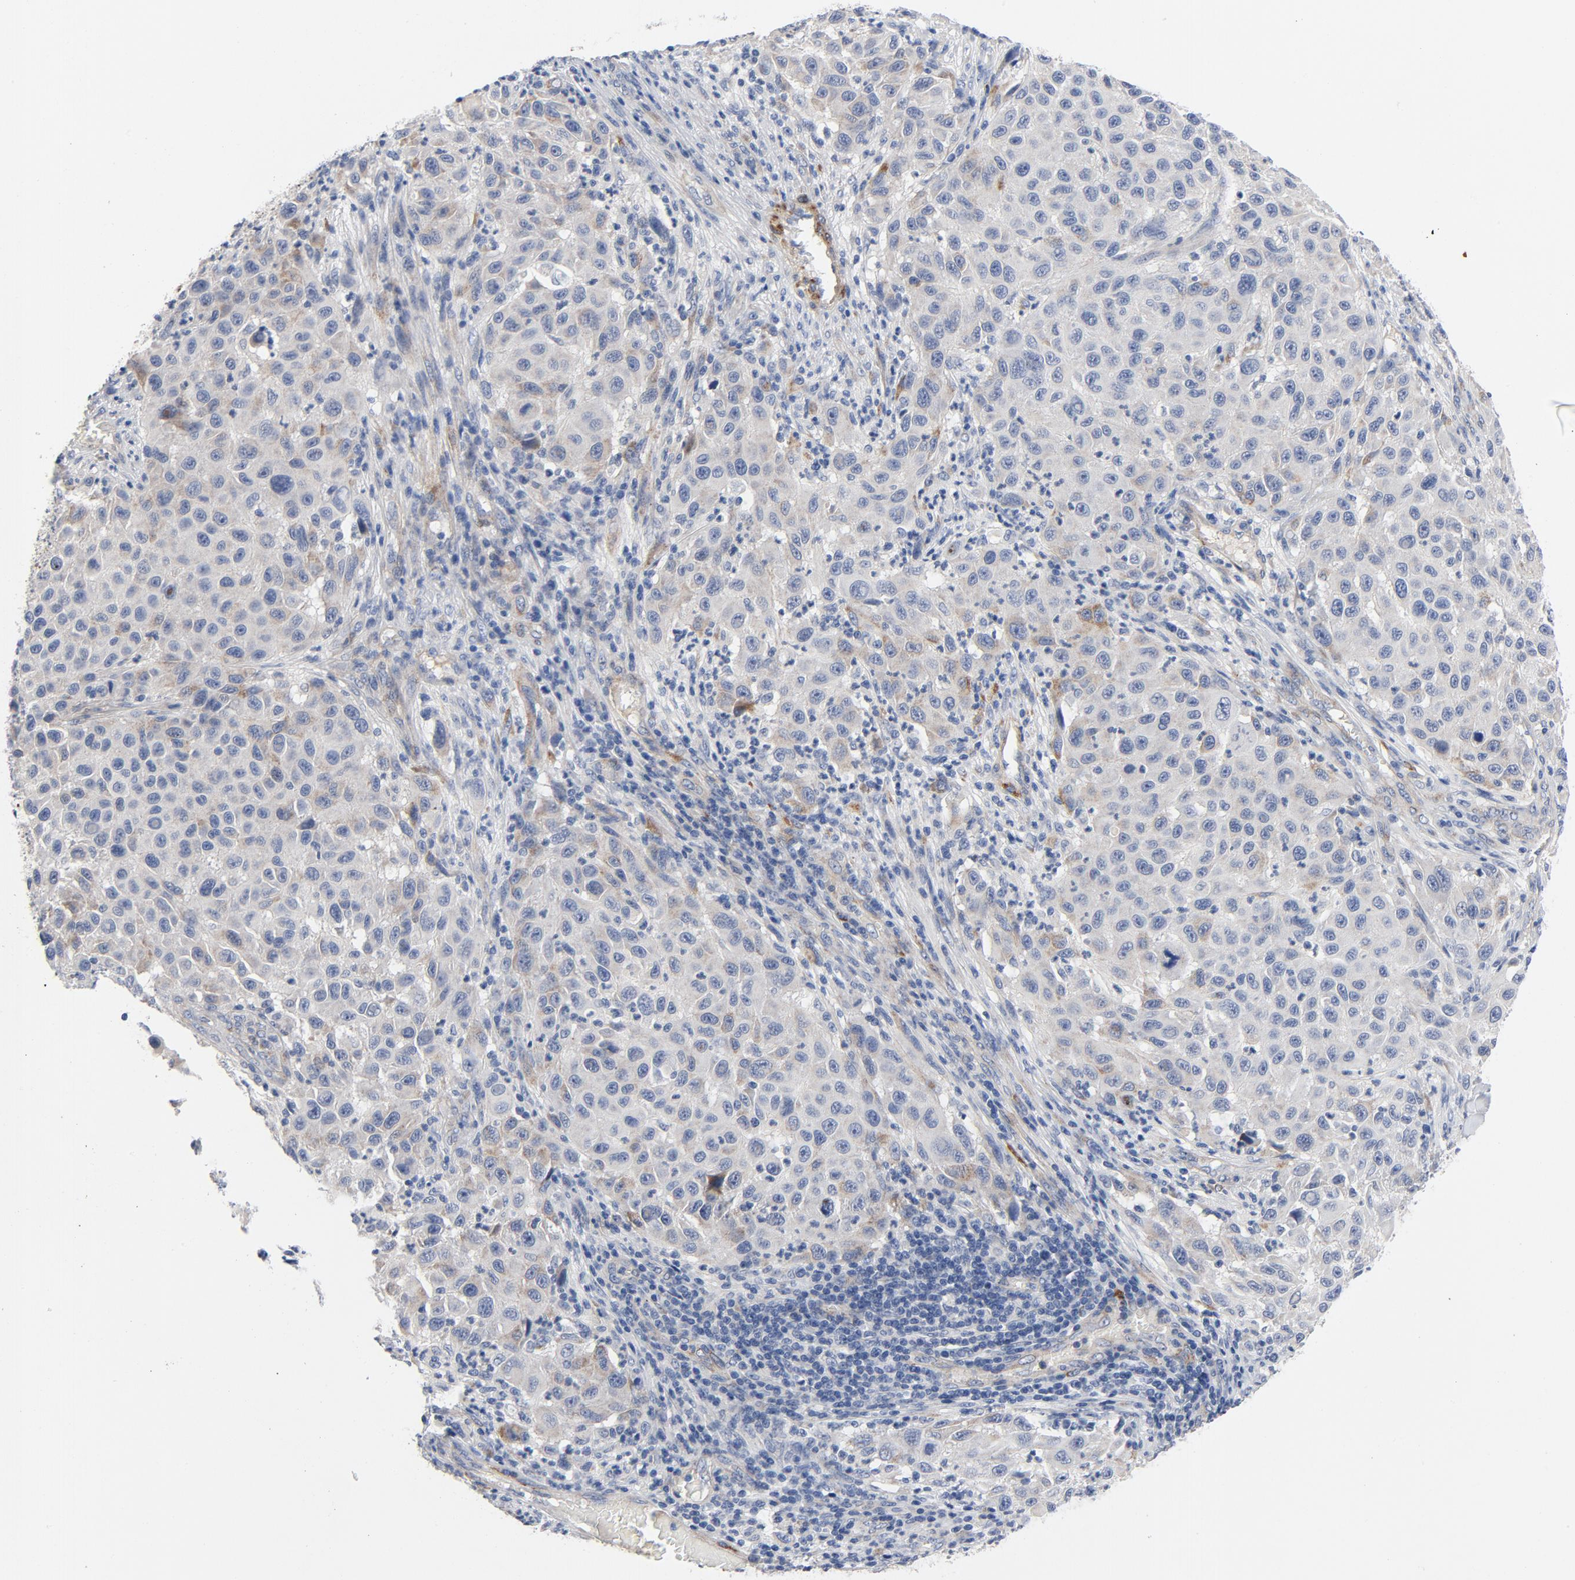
{"staining": {"intensity": "weak", "quantity": "25%-75%", "location": "cytoplasmic/membranous"}, "tissue": "melanoma", "cell_type": "Tumor cells", "image_type": "cancer", "snomed": [{"axis": "morphology", "description": "Malignant melanoma, Metastatic site"}, {"axis": "topography", "description": "Lymph node"}], "caption": "A micrograph showing weak cytoplasmic/membranous positivity in about 25%-75% of tumor cells in malignant melanoma (metastatic site), as visualized by brown immunohistochemical staining.", "gene": "LAMC1", "patient": {"sex": "male", "age": 61}}